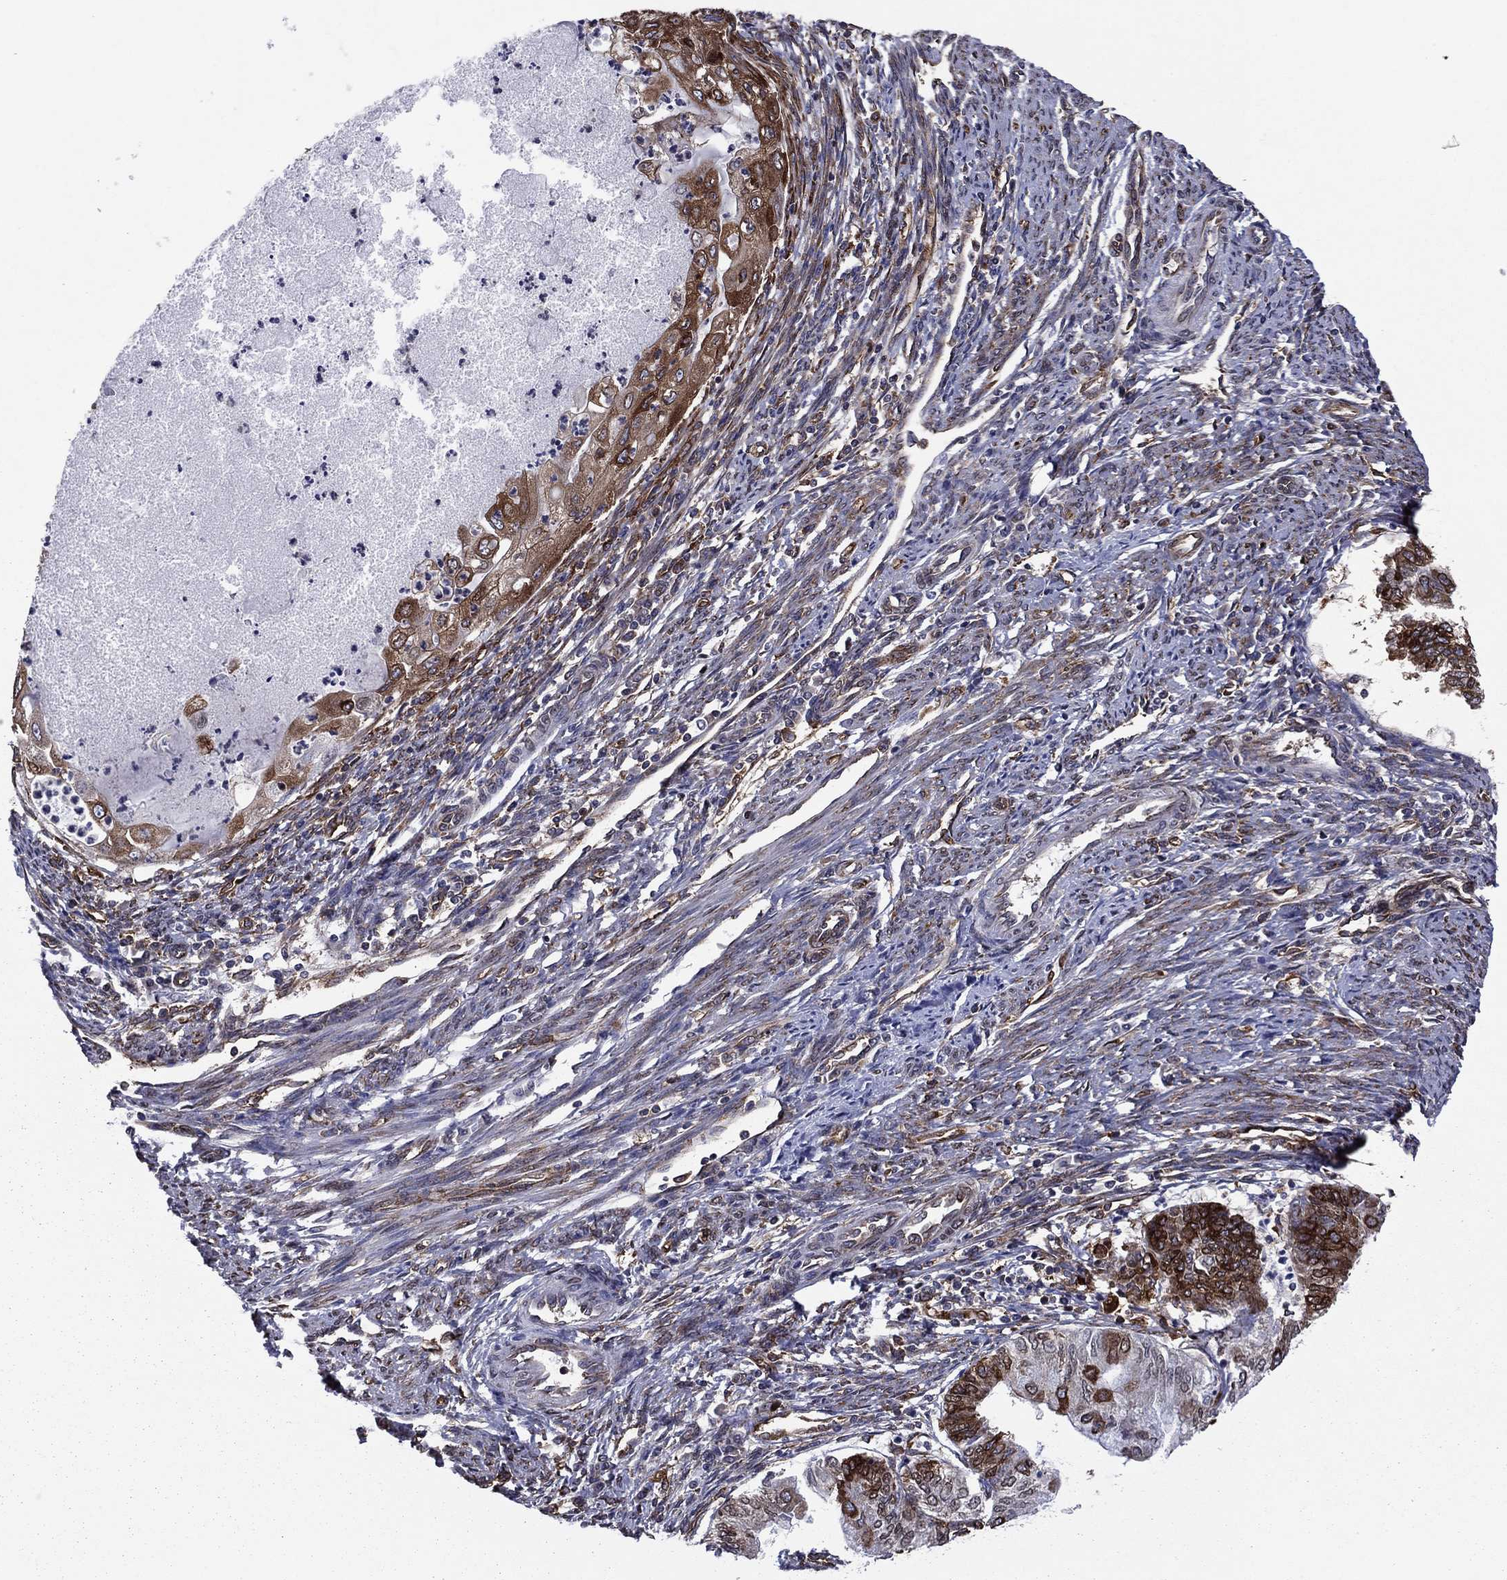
{"staining": {"intensity": "strong", "quantity": "25%-75%", "location": "cytoplasmic/membranous"}, "tissue": "endometrial cancer", "cell_type": "Tumor cells", "image_type": "cancer", "snomed": [{"axis": "morphology", "description": "Adenocarcinoma, NOS"}, {"axis": "topography", "description": "Endometrium"}], "caption": "The photomicrograph reveals immunohistochemical staining of endometrial cancer. There is strong cytoplasmic/membranous staining is present in about 25%-75% of tumor cells.", "gene": "YBX1", "patient": {"sex": "female", "age": 59}}